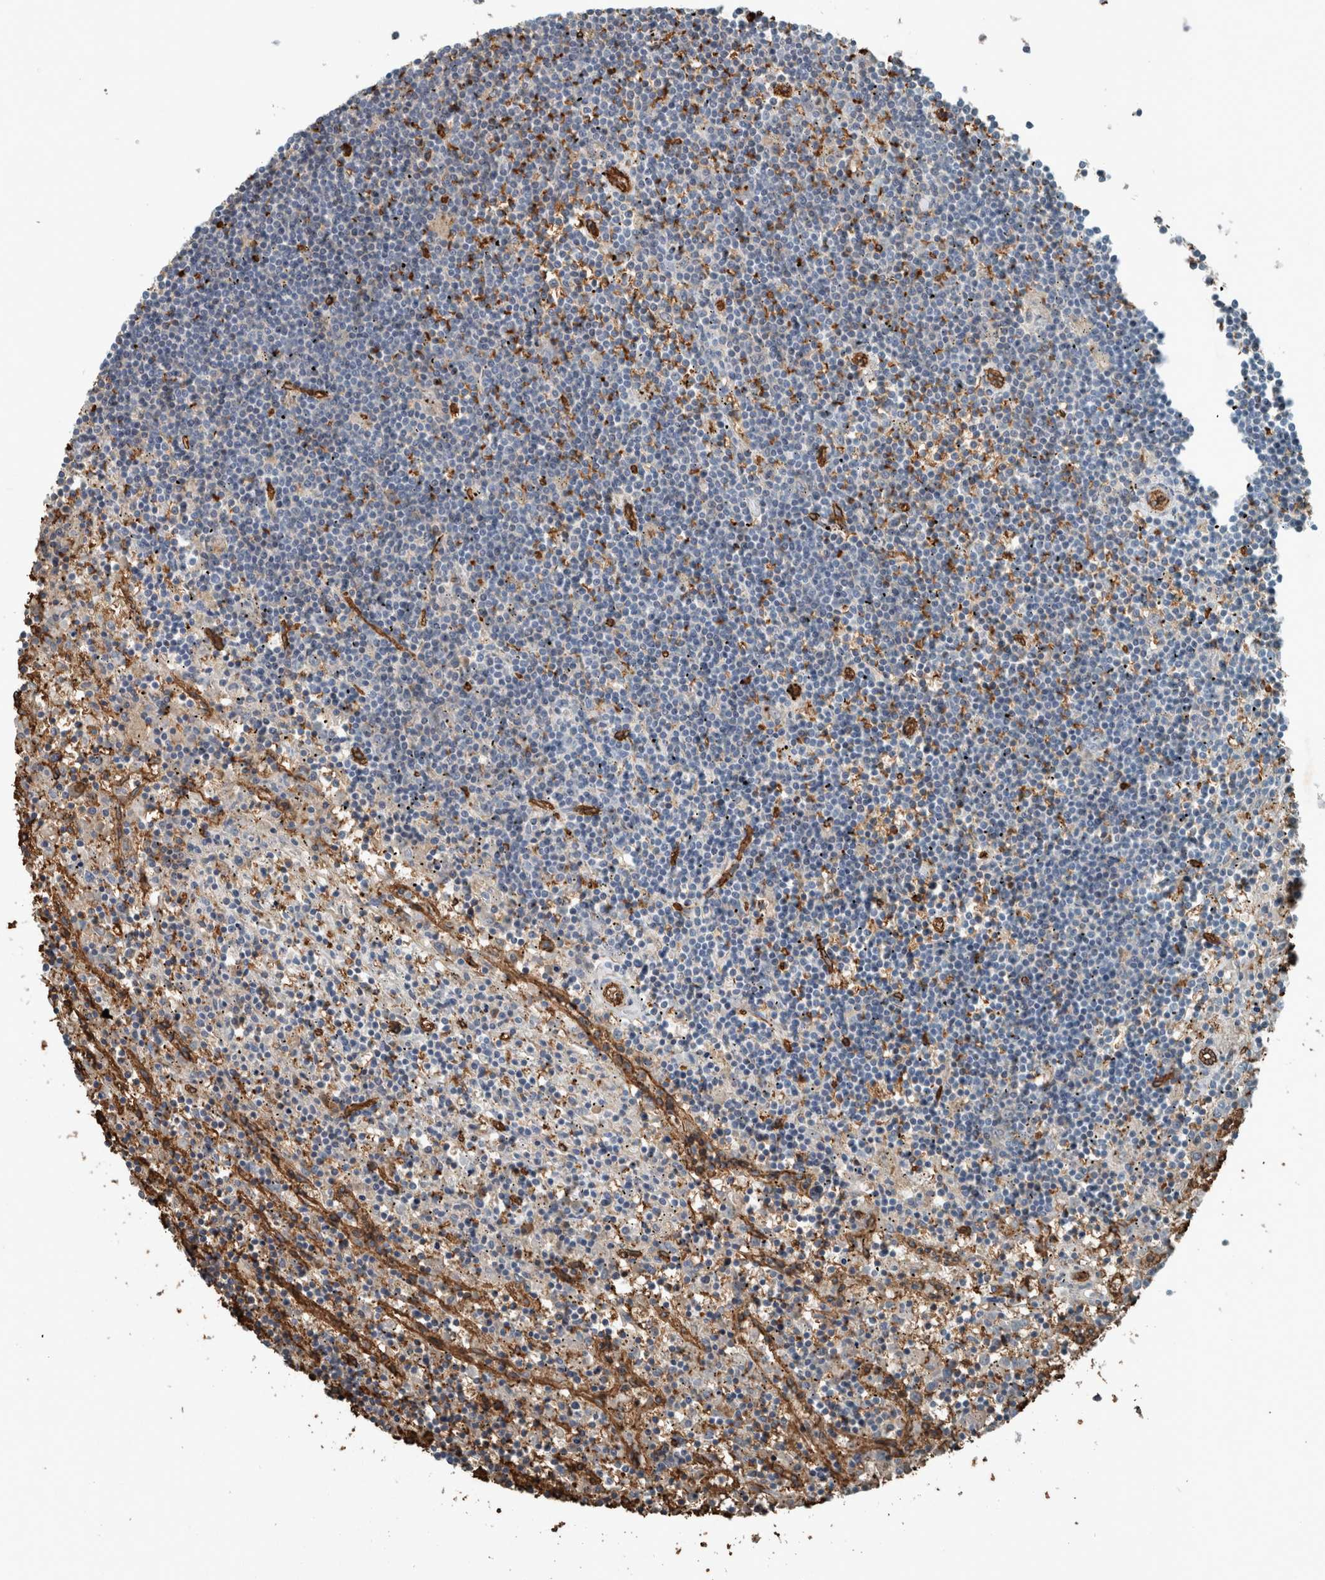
{"staining": {"intensity": "negative", "quantity": "none", "location": "none"}, "tissue": "lymphoma", "cell_type": "Tumor cells", "image_type": "cancer", "snomed": [{"axis": "morphology", "description": "Malignant lymphoma, non-Hodgkin's type, Low grade"}, {"axis": "topography", "description": "Spleen"}], "caption": "IHC photomicrograph of human malignant lymphoma, non-Hodgkin's type (low-grade) stained for a protein (brown), which displays no positivity in tumor cells. (Brightfield microscopy of DAB immunohistochemistry (IHC) at high magnification).", "gene": "LBP", "patient": {"sex": "male", "age": 76}}